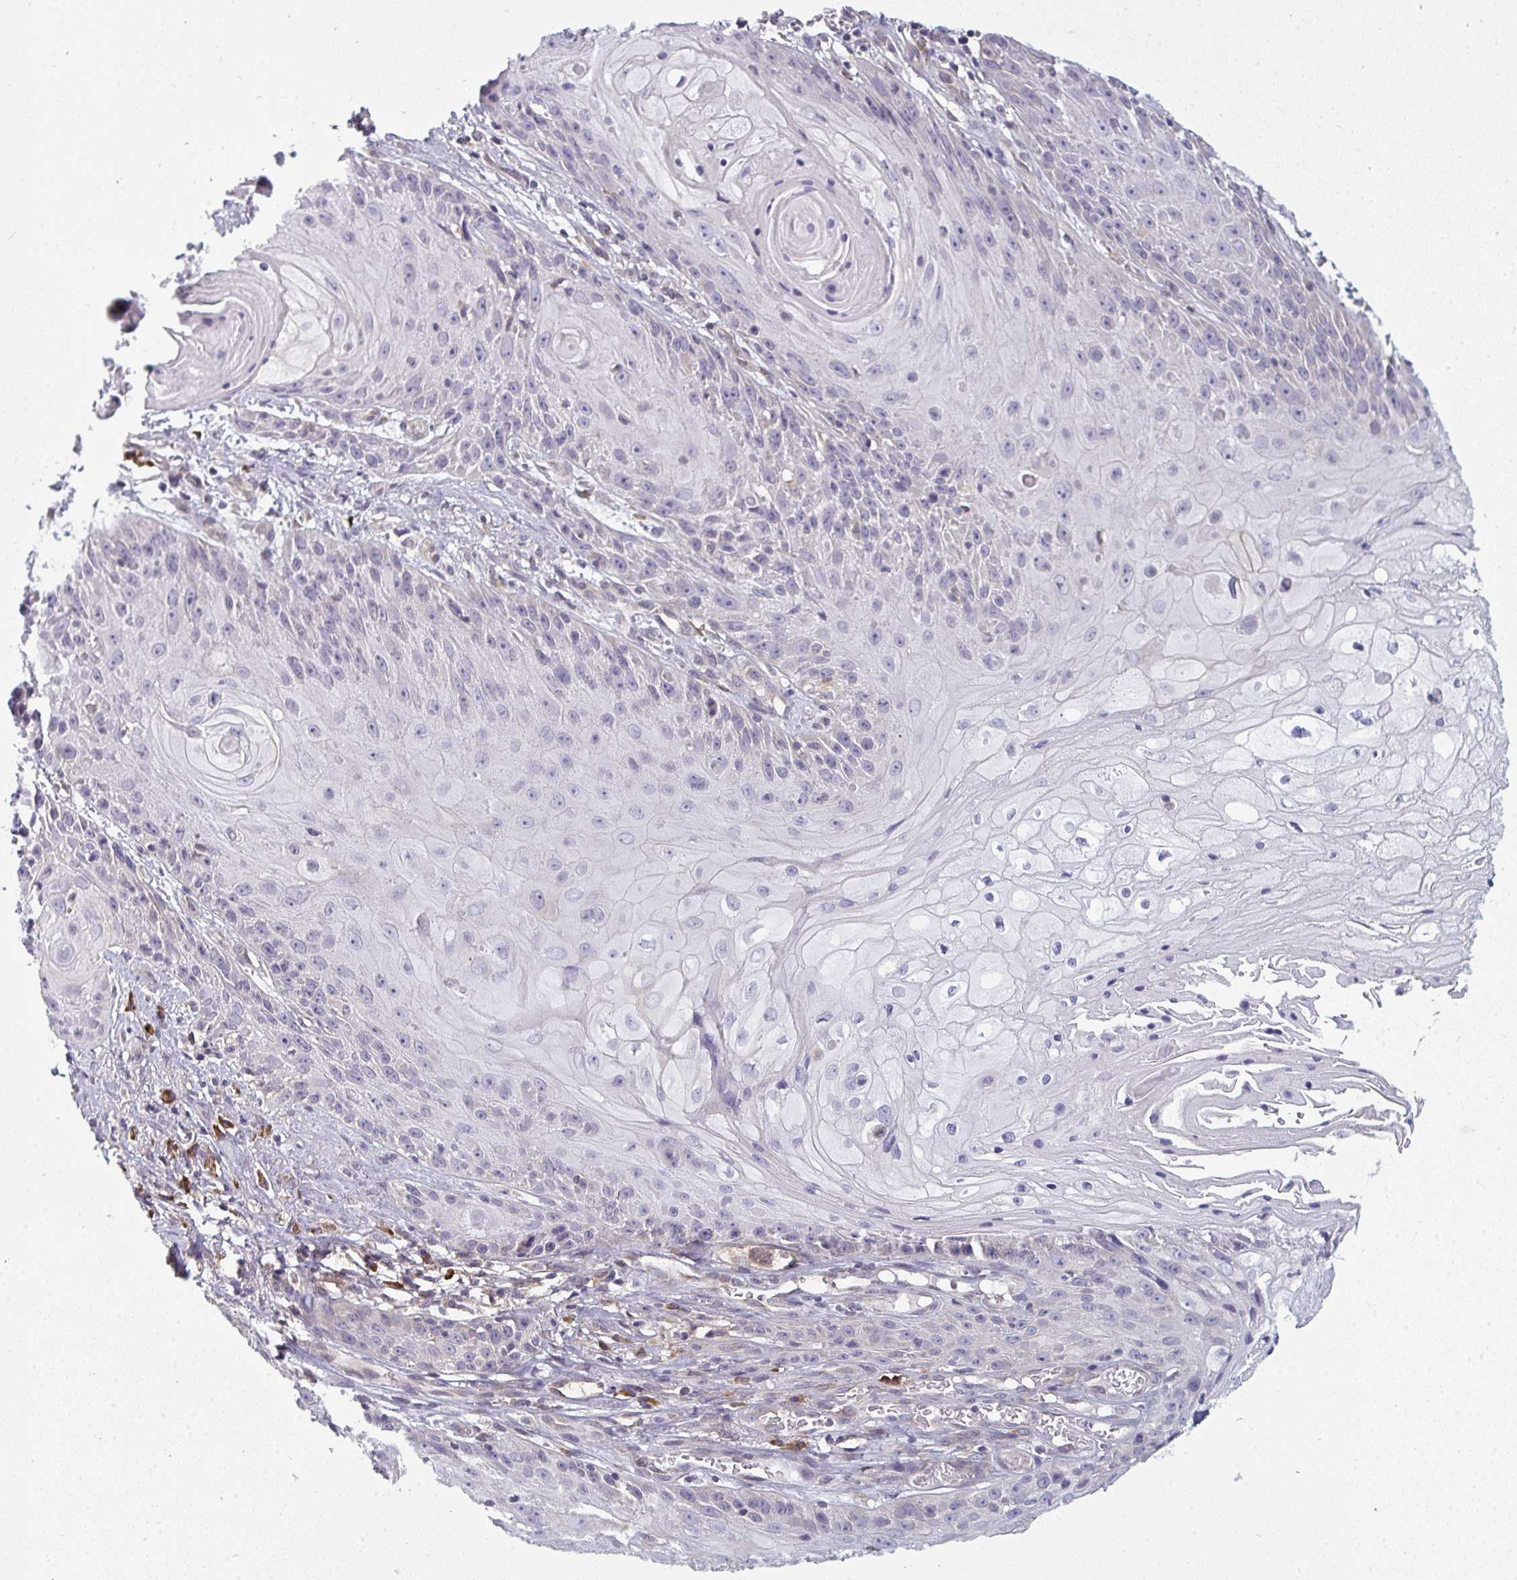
{"staining": {"intensity": "negative", "quantity": "none", "location": "none"}, "tissue": "skin cancer", "cell_type": "Tumor cells", "image_type": "cancer", "snomed": [{"axis": "morphology", "description": "Squamous cell carcinoma, NOS"}, {"axis": "topography", "description": "Skin"}, {"axis": "topography", "description": "Vulva"}], "caption": "Tumor cells are negative for brown protein staining in skin cancer.", "gene": "LYSMD4", "patient": {"sex": "female", "age": 76}}